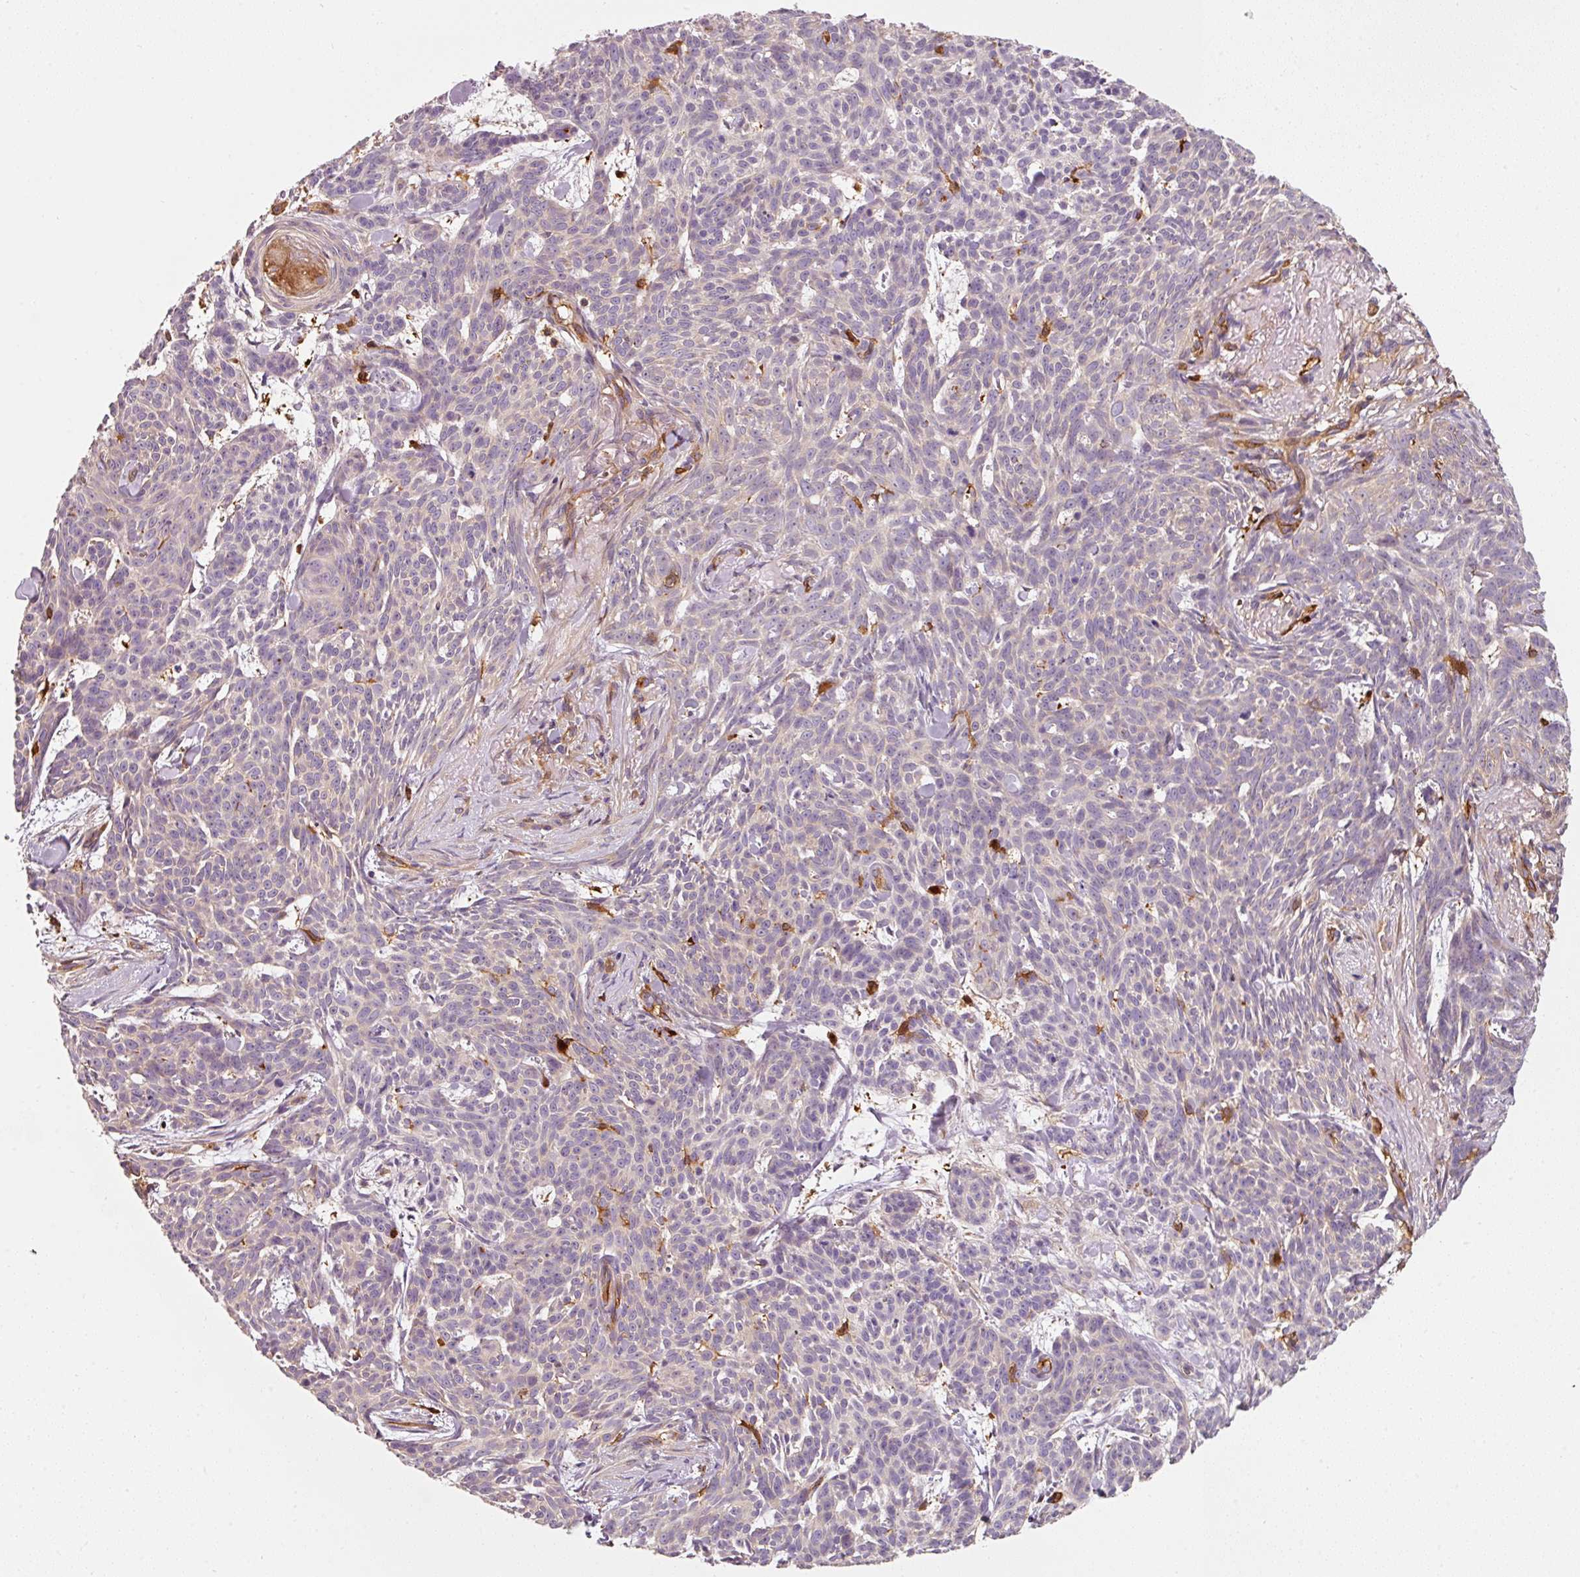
{"staining": {"intensity": "negative", "quantity": "none", "location": "none"}, "tissue": "skin cancer", "cell_type": "Tumor cells", "image_type": "cancer", "snomed": [{"axis": "morphology", "description": "Basal cell carcinoma"}, {"axis": "topography", "description": "Skin"}], "caption": "This is a histopathology image of IHC staining of skin cancer (basal cell carcinoma), which shows no staining in tumor cells. The staining was performed using DAB (3,3'-diaminobenzidine) to visualize the protein expression in brown, while the nuclei were stained in blue with hematoxylin (Magnification: 20x).", "gene": "IQGAP2", "patient": {"sex": "female", "age": 93}}